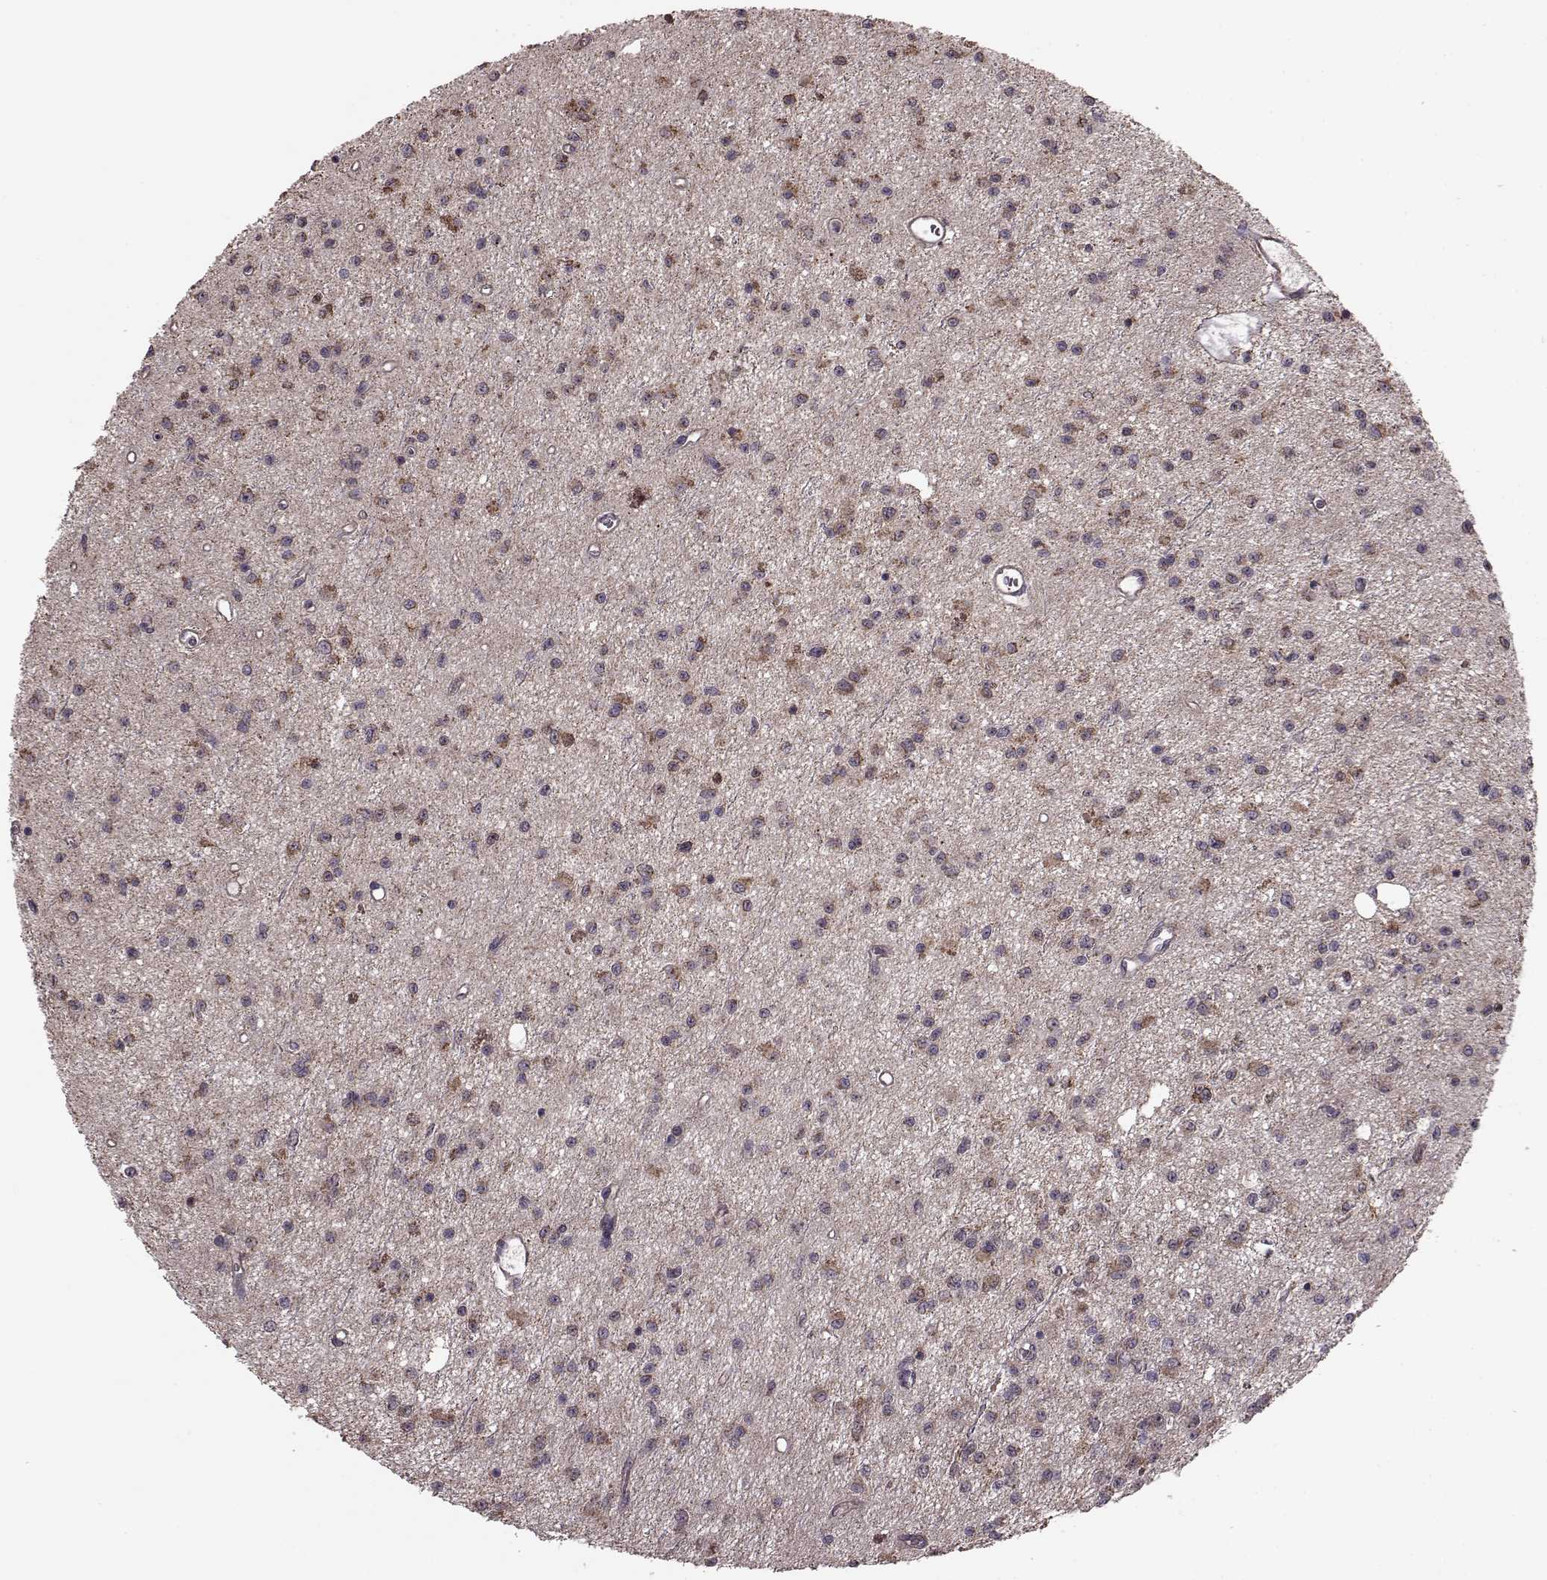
{"staining": {"intensity": "moderate", "quantity": "<25%", "location": "cytoplasmic/membranous"}, "tissue": "glioma", "cell_type": "Tumor cells", "image_type": "cancer", "snomed": [{"axis": "morphology", "description": "Glioma, malignant, Low grade"}, {"axis": "topography", "description": "Brain"}], "caption": "Low-grade glioma (malignant) stained with a protein marker demonstrates moderate staining in tumor cells.", "gene": "PUDP", "patient": {"sex": "female", "age": 45}}